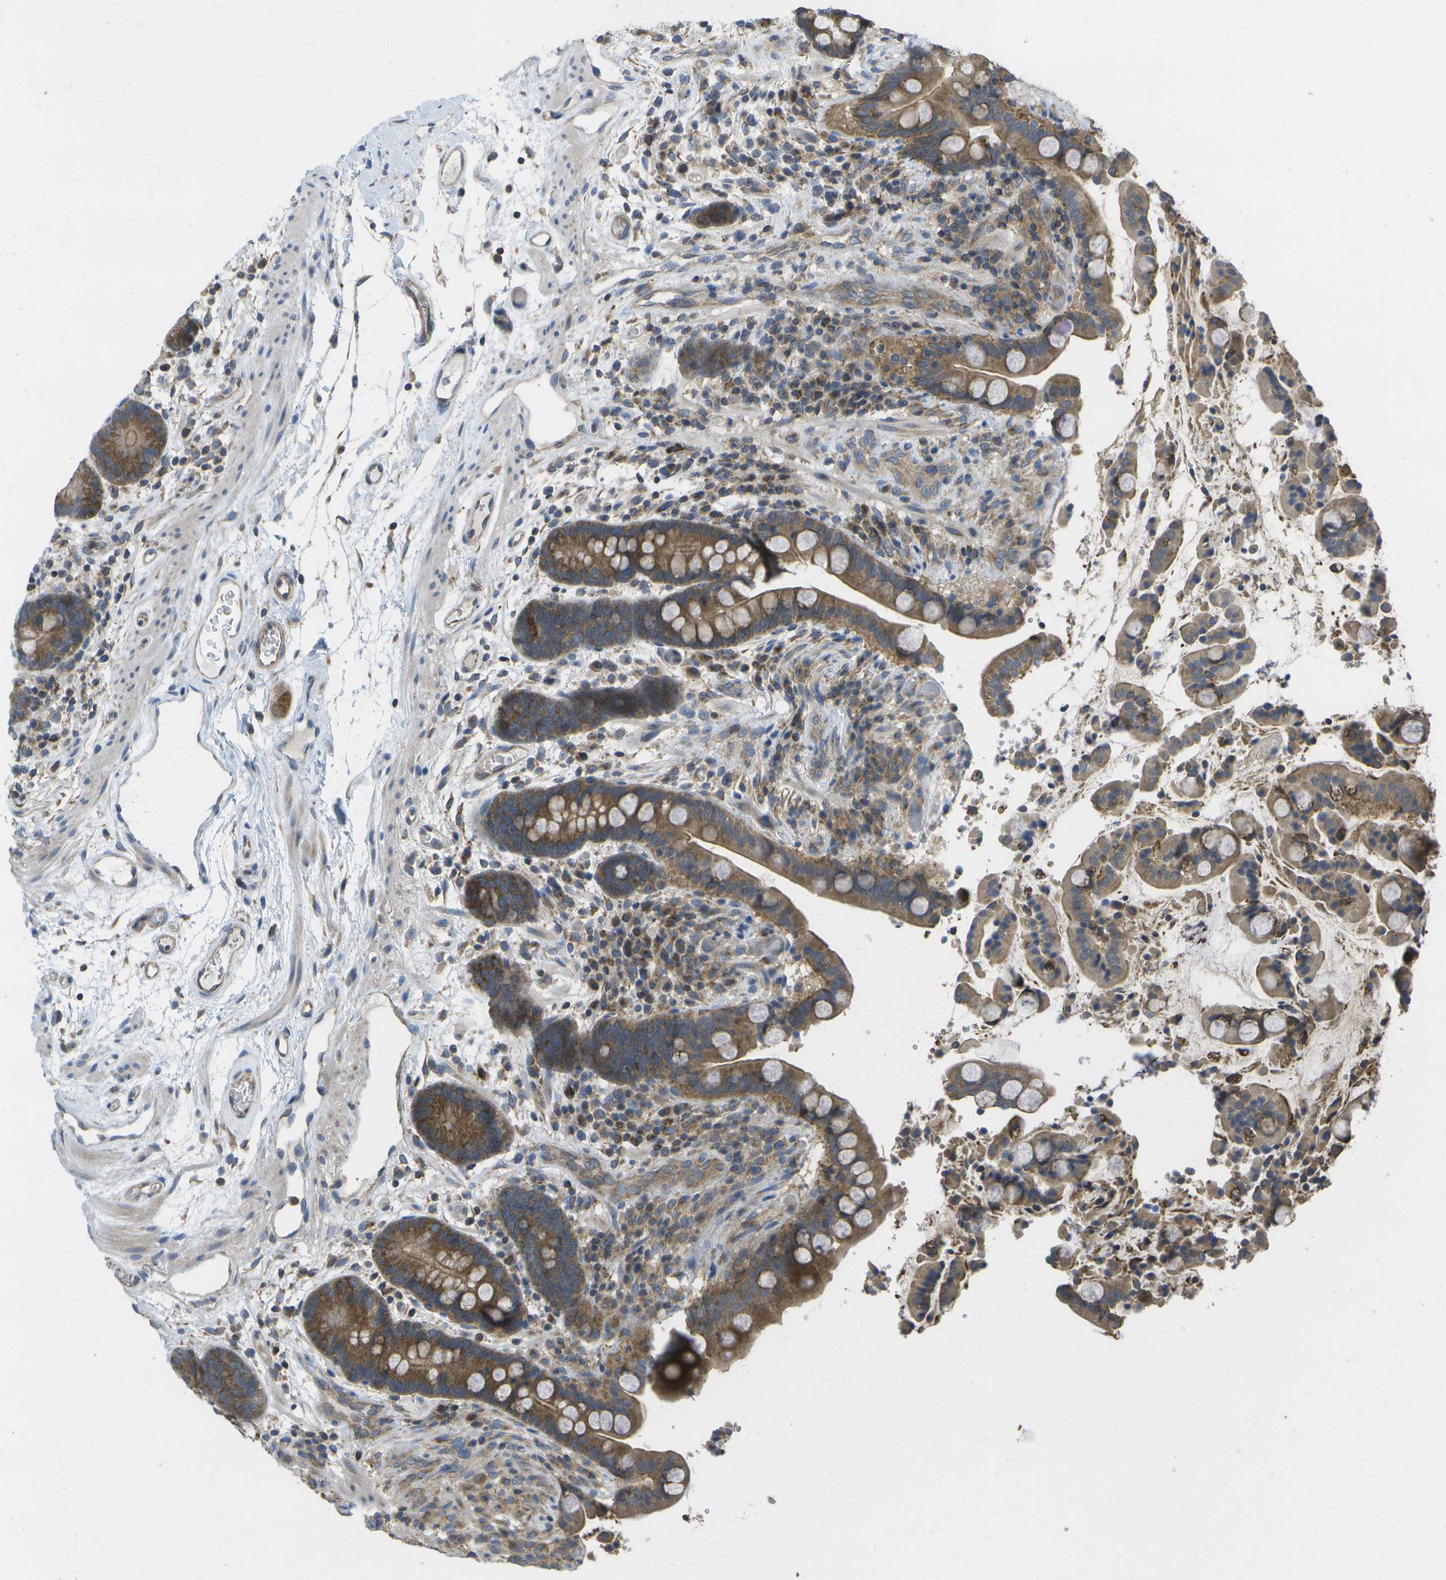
{"staining": {"intensity": "moderate", "quantity": ">75%", "location": "cytoplasmic/membranous"}, "tissue": "colon", "cell_type": "Endothelial cells", "image_type": "normal", "snomed": [{"axis": "morphology", "description": "Normal tissue, NOS"}, {"axis": "topography", "description": "Colon"}], "caption": "High-magnification brightfield microscopy of normal colon stained with DAB (brown) and counterstained with hematoxylin (blue). endothelial cells exhibit moderate cytoplasmic/membranous positivity is identified in about>75% of cells.", "gene": "DPM3", "patient": {"sex": "male", "age": 73}}